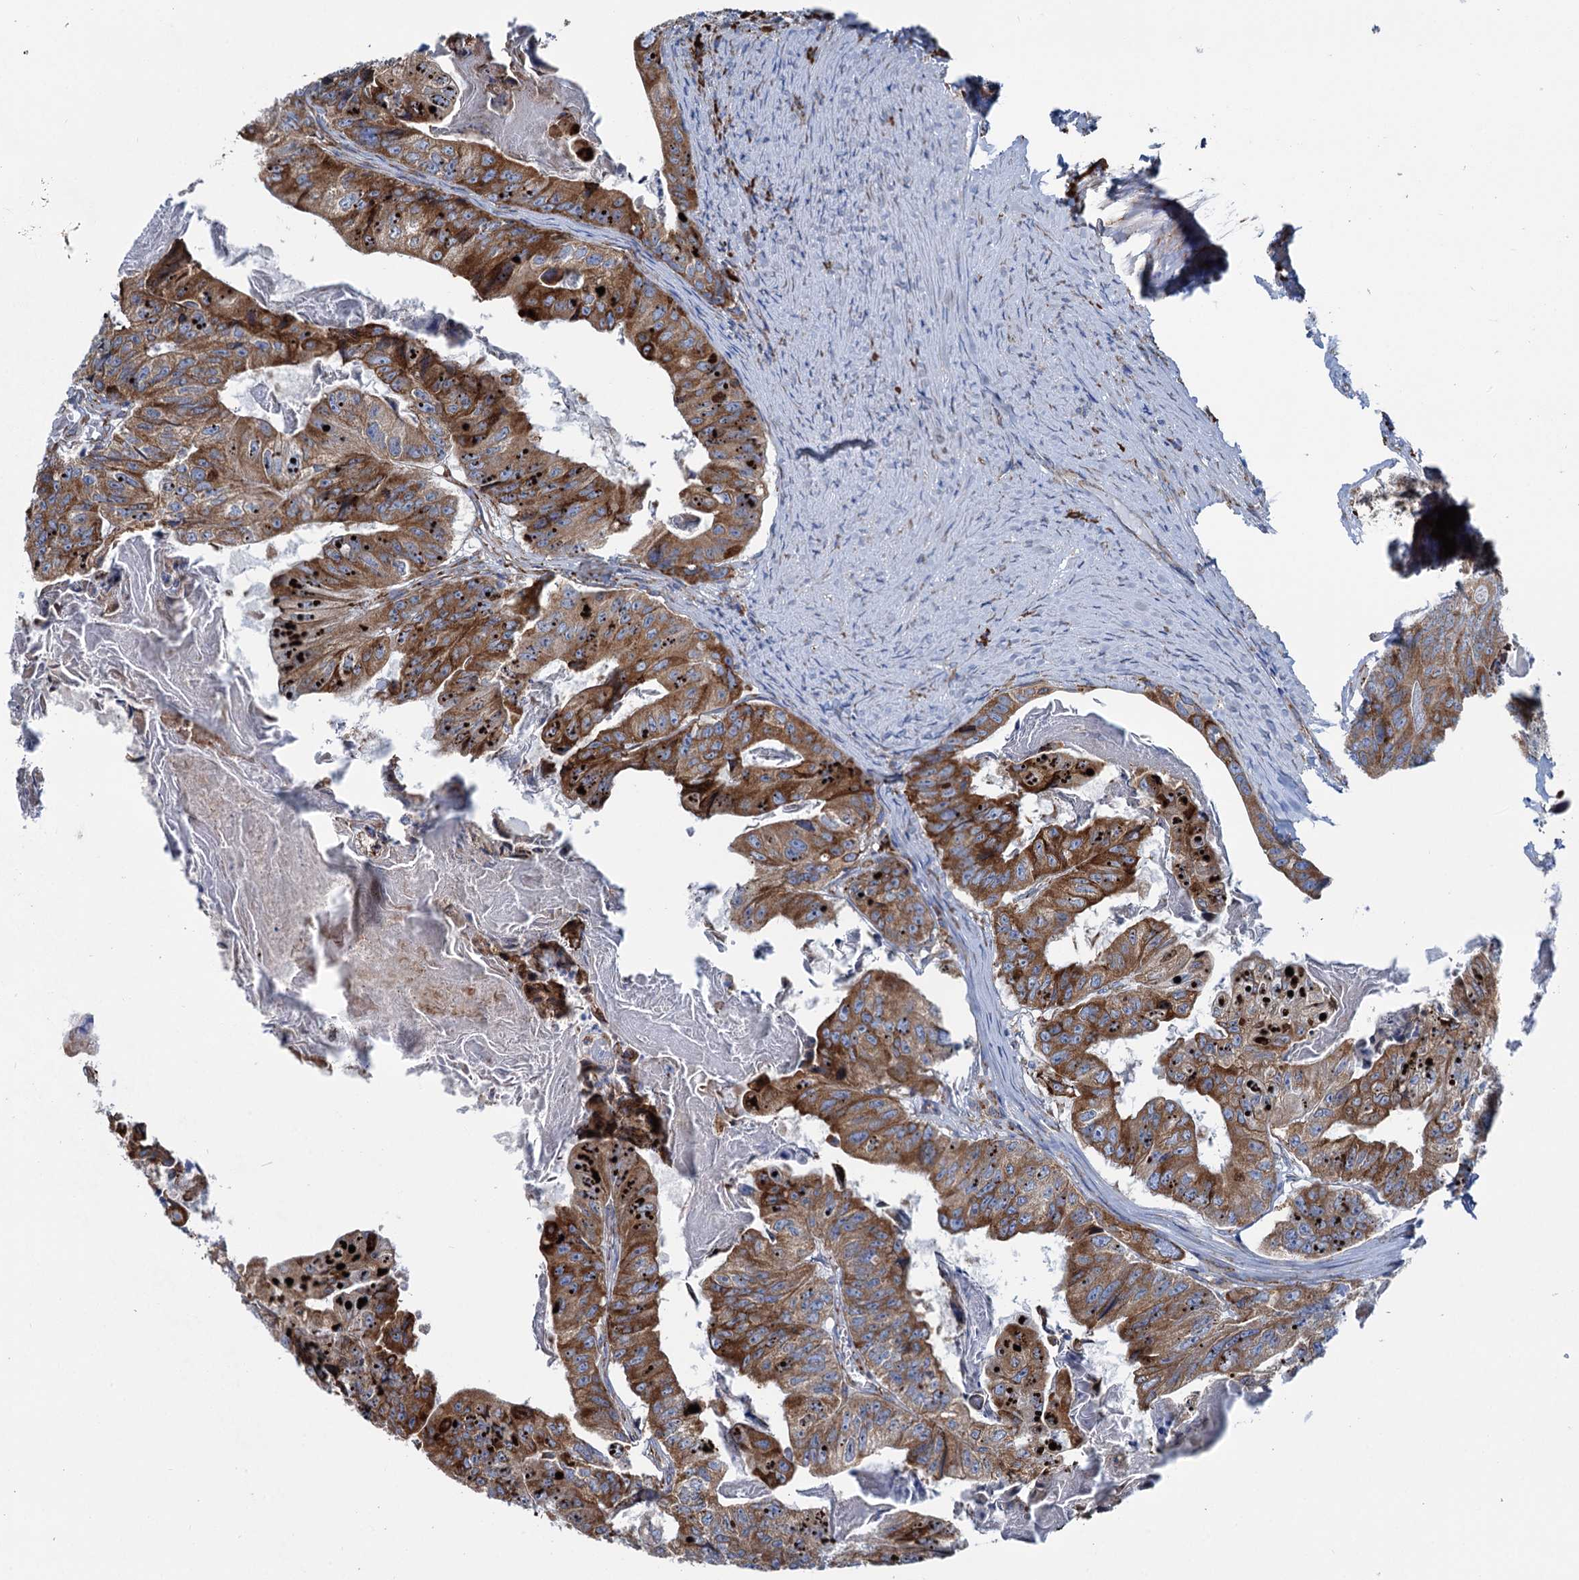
{"staining": {"intensity": "strong", "quantity": ">75%", "location": "cytoplasmic/membranous"}, "tissue": "colorectal cancer", "cell_type": "Tumor cells", "image_type": "cancer", "snomed": [{"axis": "morphology", "description": "Adenocarcinoma, NOS"}, {"axis": "topography", "description": "Colon"}], "caption": "DAB immunohistochemical staining of human colorectal cancer reveals strong cytoplasmic/membranous protein expression in about >75% of tumor cells. (DAB (3,3'-diaminobenzidine) = brown stain, brightfield microscopy at high magnification).", "gene": "SHE", "patient": {"sex": "female", "age": 67}}